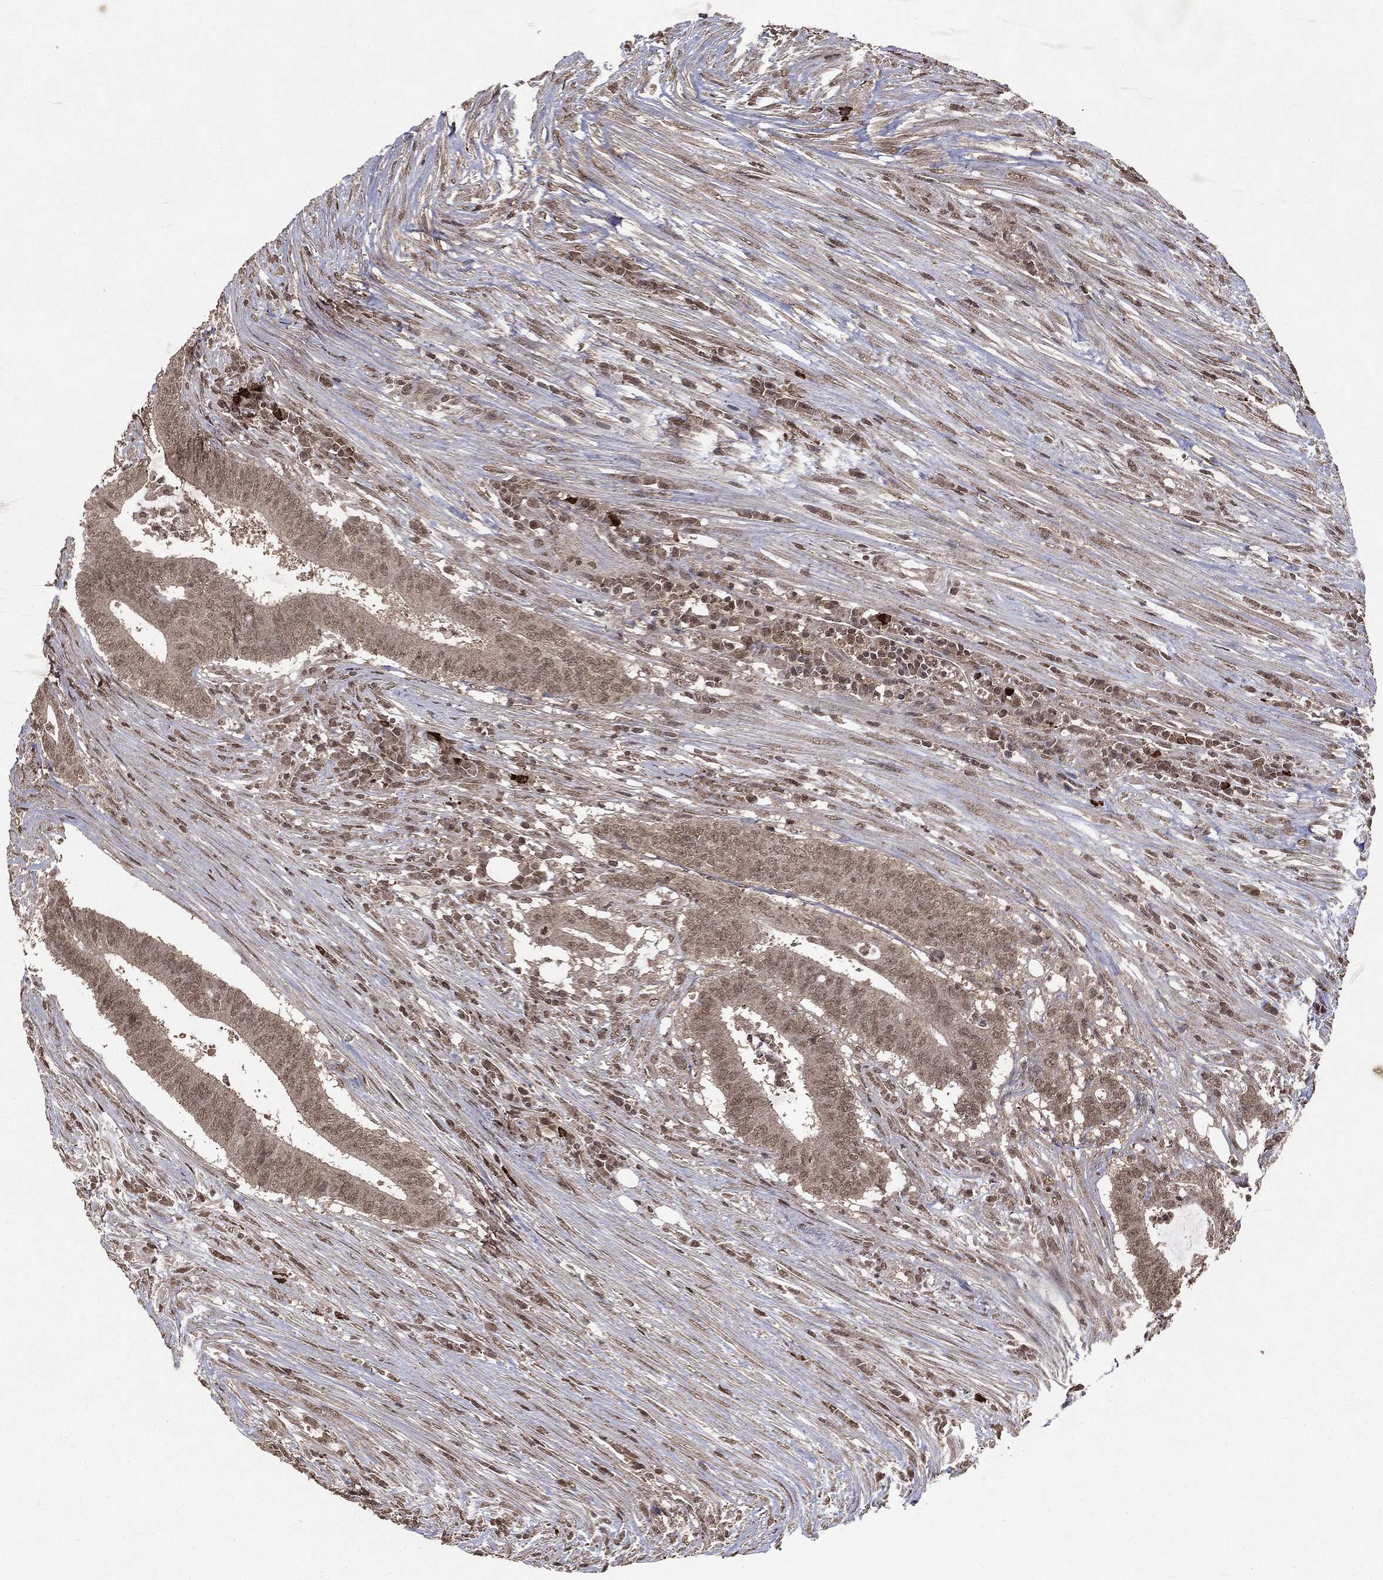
{"staining": {"intensity": "weak", "quantity": ">75%", "location": "cytoplasmic/membranous"}, "tissue": "colorectal cancer", "cell_type": "Tumor cells", "image_type": "cancer", "snomed": [{"axis": "morphology", "description": "Adenocarcinoma, NOS"}, {"axis": "topography", "description": "Colon"}], "caption": "Protein expression analysis of colorectal cancer (adenocarcinoma) demonstrates weak cytoplasmic/membranous staining in about >75% of tumor cells.", "gene": "PEBP1", "patient": {"sex": "female", "age": 43}}